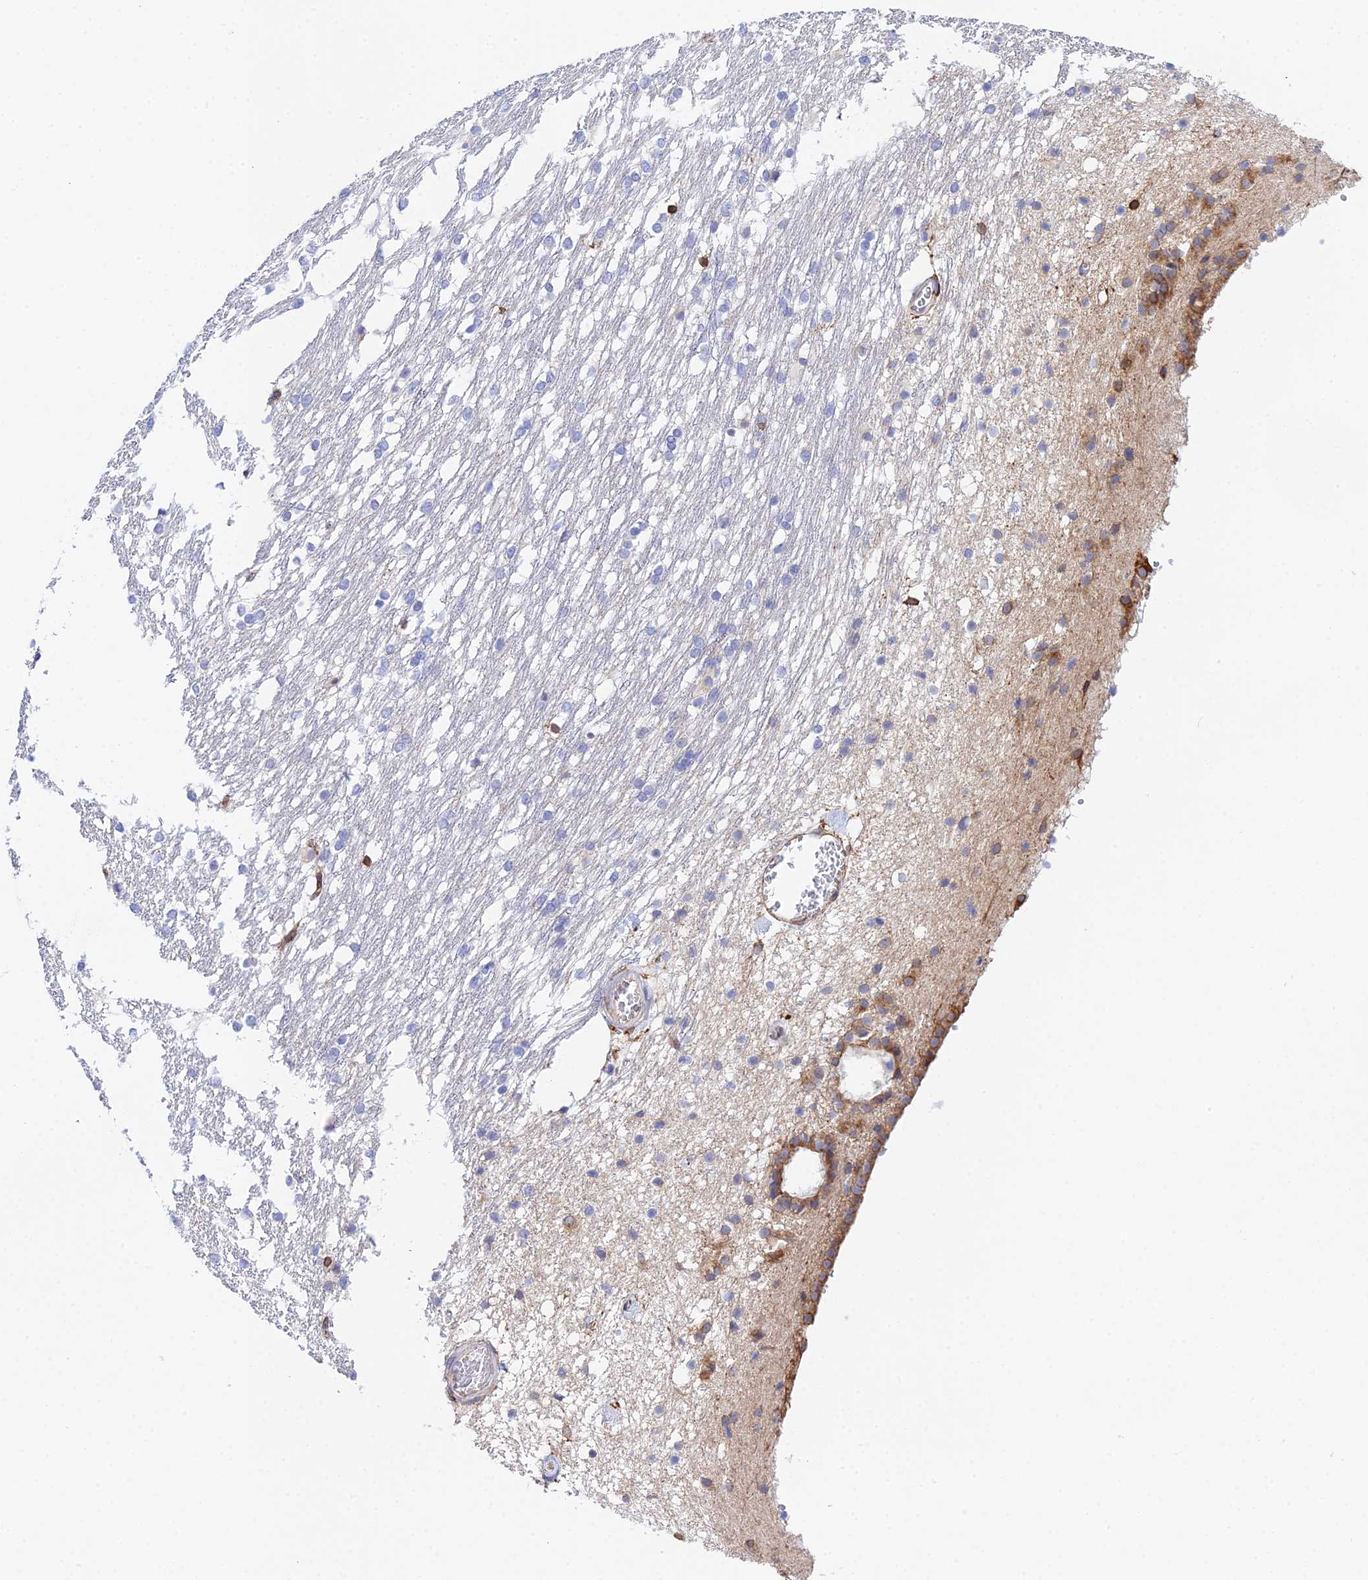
{"staining": {"intensity": "strong", "quantity": "<25%", "location": "cytoplasmic/membranous"}, "tissue": "caudate", "cell_type": "Glial cells", "image_type": "normal", "snomed": [{"axis": "morphology", "description": "Normal tissue, NOS"}, {"axis": "topography", "description": "Lateral ventricle wall"}], "caption": "The image displays immunohistochemical staining of benign caudate. There is strong cytoplasmic/membranous expression is appreciated in approximately <25% of glial cells.", "gene": "MXRA7", "patient": {"sex": "female", "age": 19}}